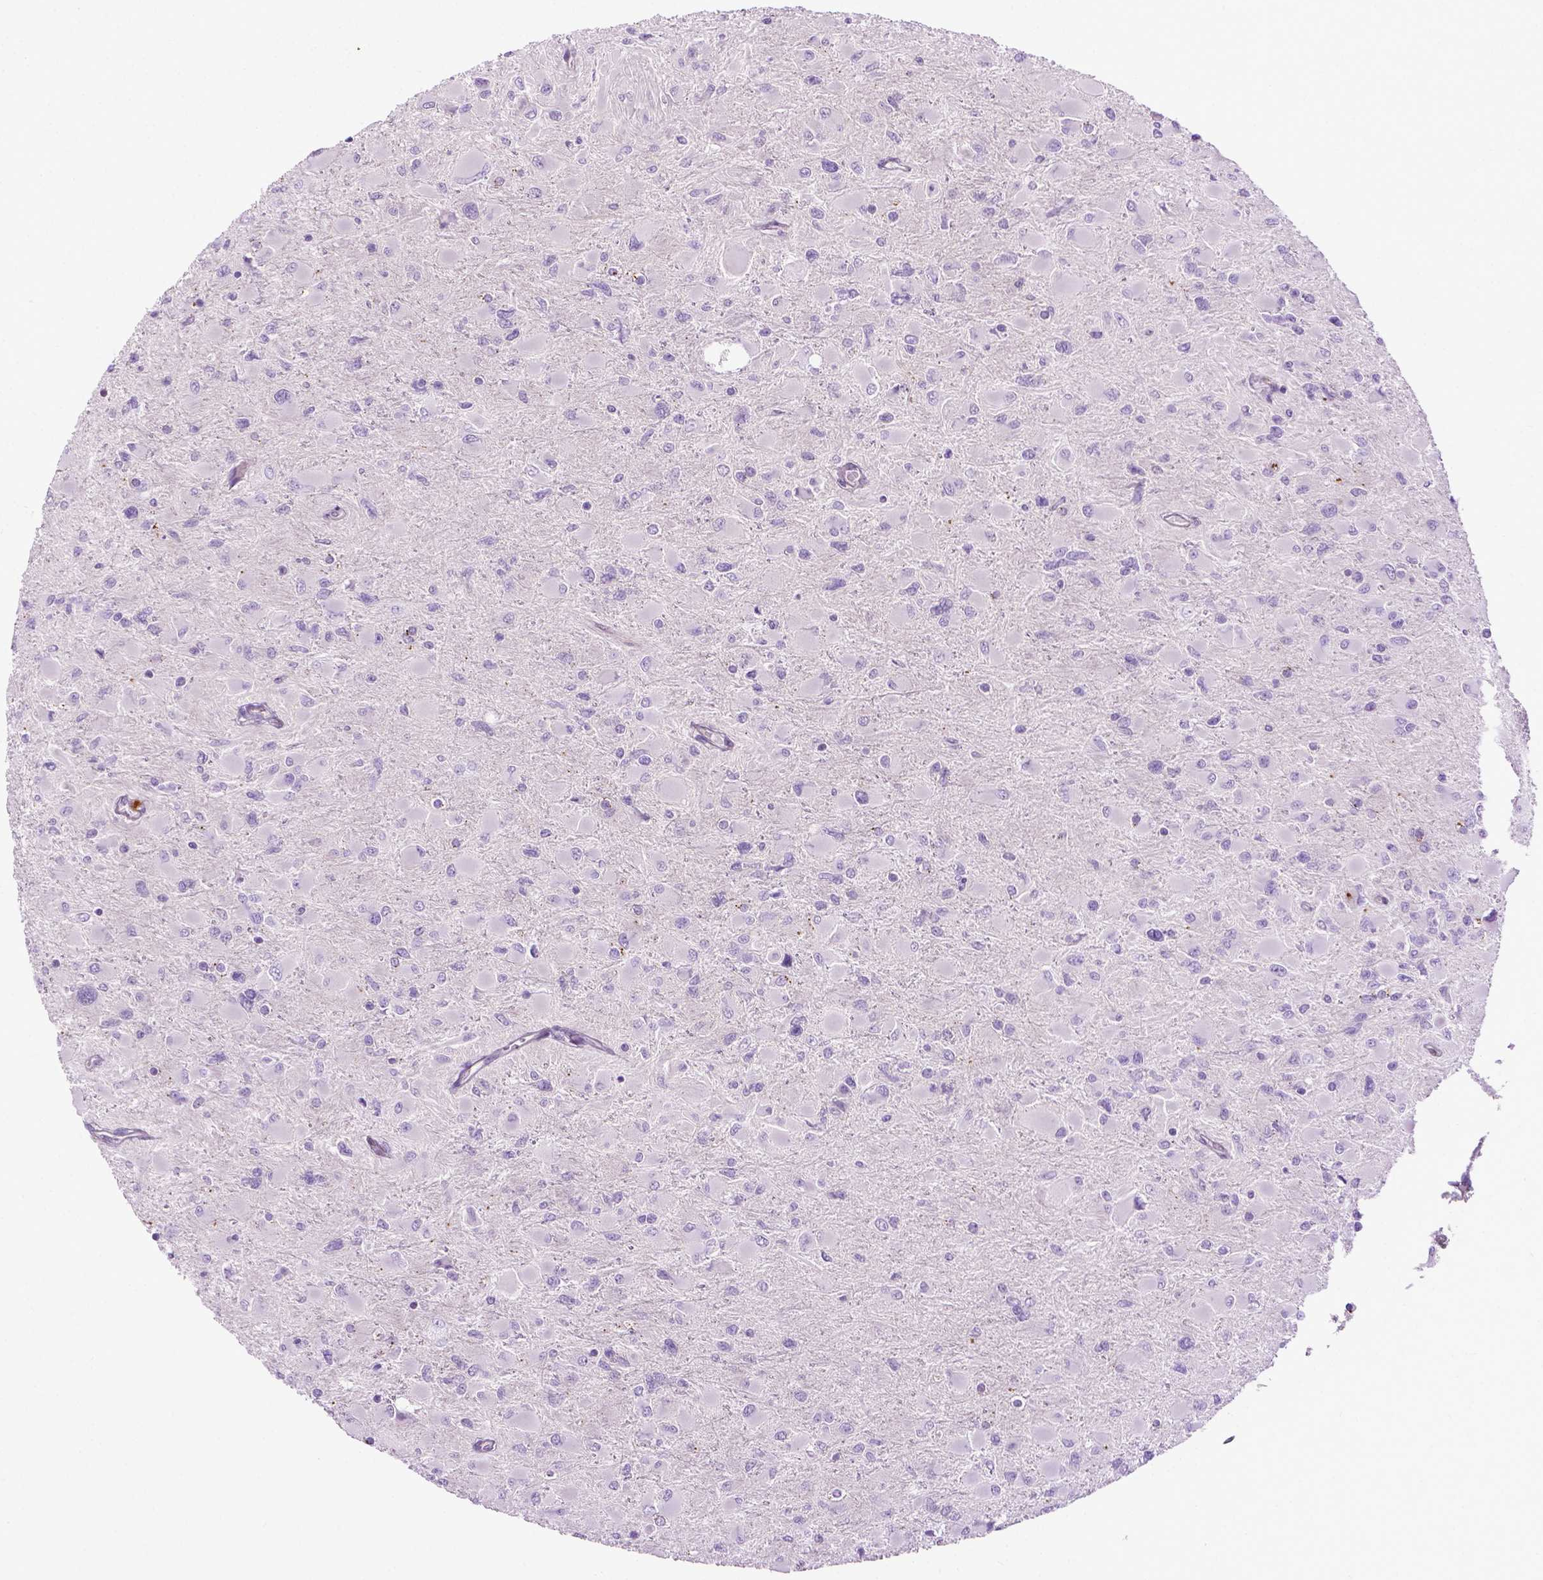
{"staining": {"intensity": "negative", "quantity": "none", "location": "none"}, "tissue": "glioma", "cell_type": "Tumor cells", "image_type": "cancer", "snomed": [{"axis": "morphology", "description": "Glioma, malignant, High grade"}, {"axis": "topography", "description": "Cerebral cortex"}], "caption": "High power microscopy photomicrograph of an immunohistochemistry (IHC) micrograph of glioma, revealing no significant expression in tumor cells.", "gene": "SPECC1L", "patient": {"sex": "female", "age": 36}}